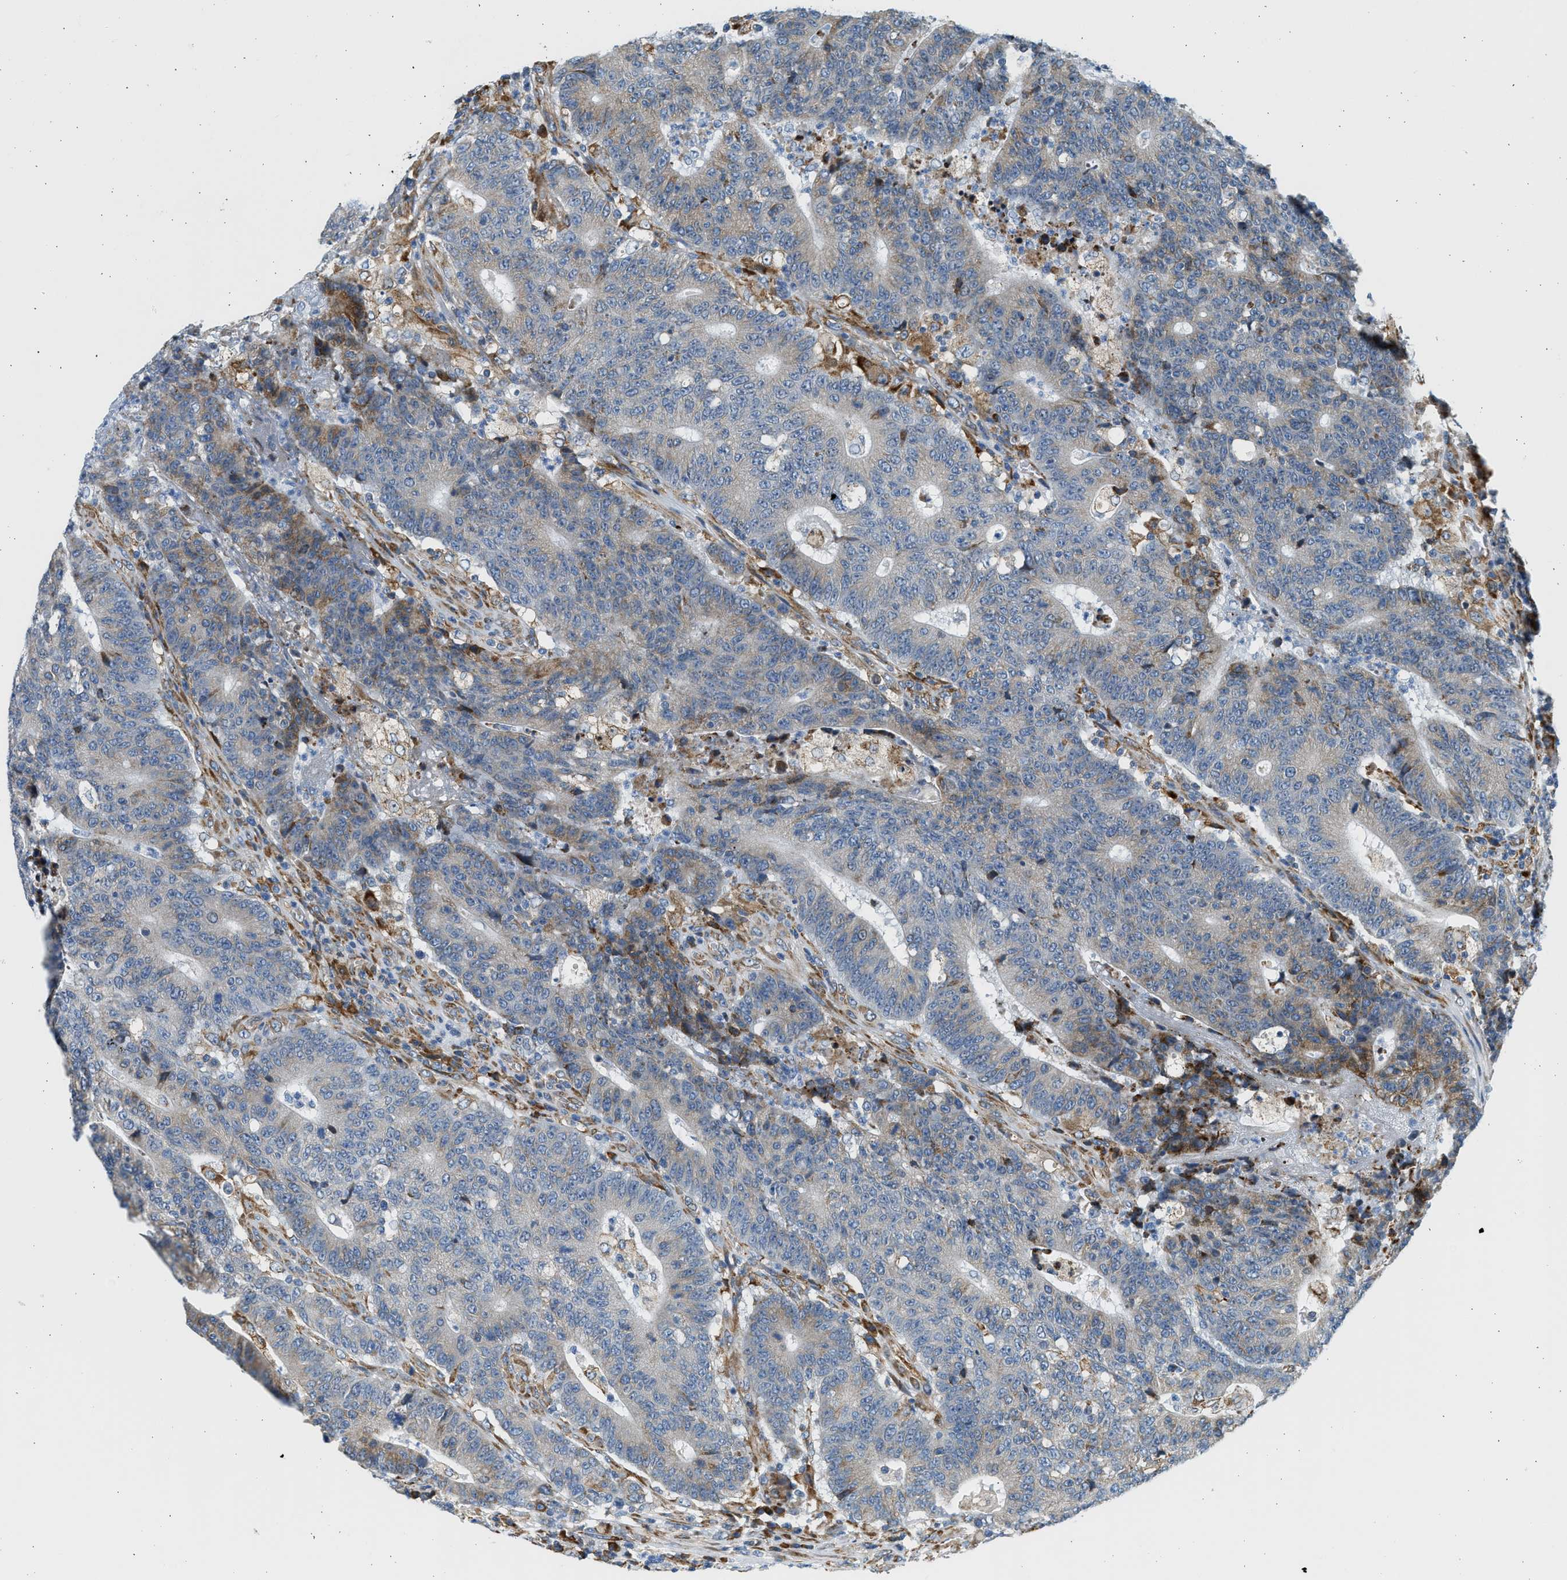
{"staining": {"intensity": "moderate", "quantity": "<25%", "location": "cytoplasmic/membranous"}, "tissue": "colorectal cancer", "cell_type": "Tumor cells", "image_type": "cancer", "snomed": [{"axis": "morphology", "description": "Normal tissue, NOS"}, {"axis": "morphology", "description": "Adenocarcinoma, NOS"}, {"axis": "topography", "description": "Colon"}], "caption": "This image exhibits IHC staining of human colorectal cancer (adenocarcinoma), with low moderate cytoplasmic/membranous expression in about <25% of tumor cells.", "gene": "CNTN6", "patient": {"sex": "female", "age": 75}}